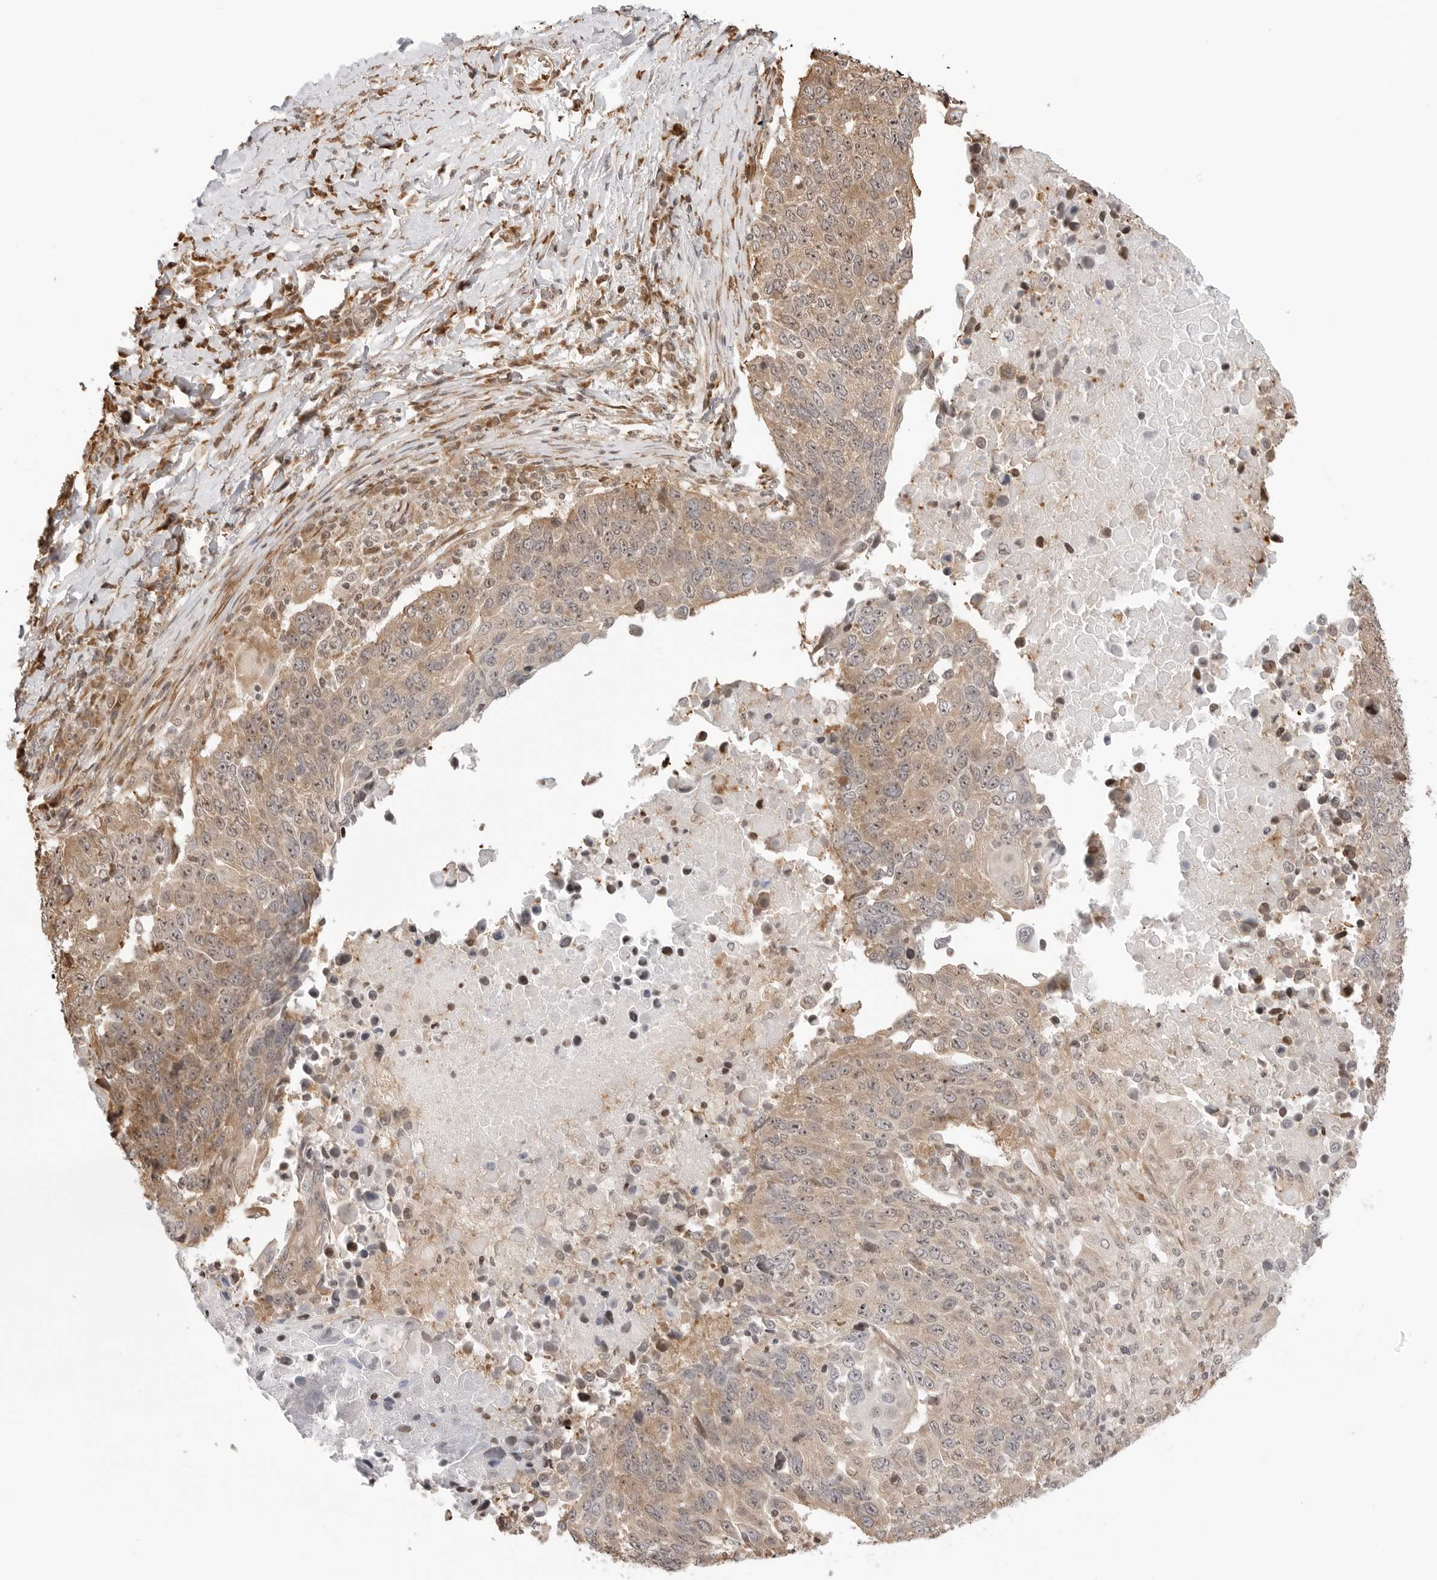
{"staining": {"intensity": "weak", "quantity": ">75%", "location": "cytoplasmic/membranous,nuclear"}, "tissue": "lung cancer", "cell_type": "Tumor cells", "image_type": "cancer", "snomed": [{"axis": "morphology", "description": "Squamous cell carcinoma, NOS"}, {"axis": "topography", "description": "Lung"}], "caption": "Immunohistochemical staining of lung cancer reveals weak cytoplasmic/membranous and nuclear protein positivity in approximately >75% of tumor cells. The staining is performed using DAB (3,3'-diaminobenzidine) brown chromogen to label protein expression. The nuclei are counter-stained blue using hematoxylin.", "gene": "FKBP14", "patient": {"sex": "male", "age": 66}}